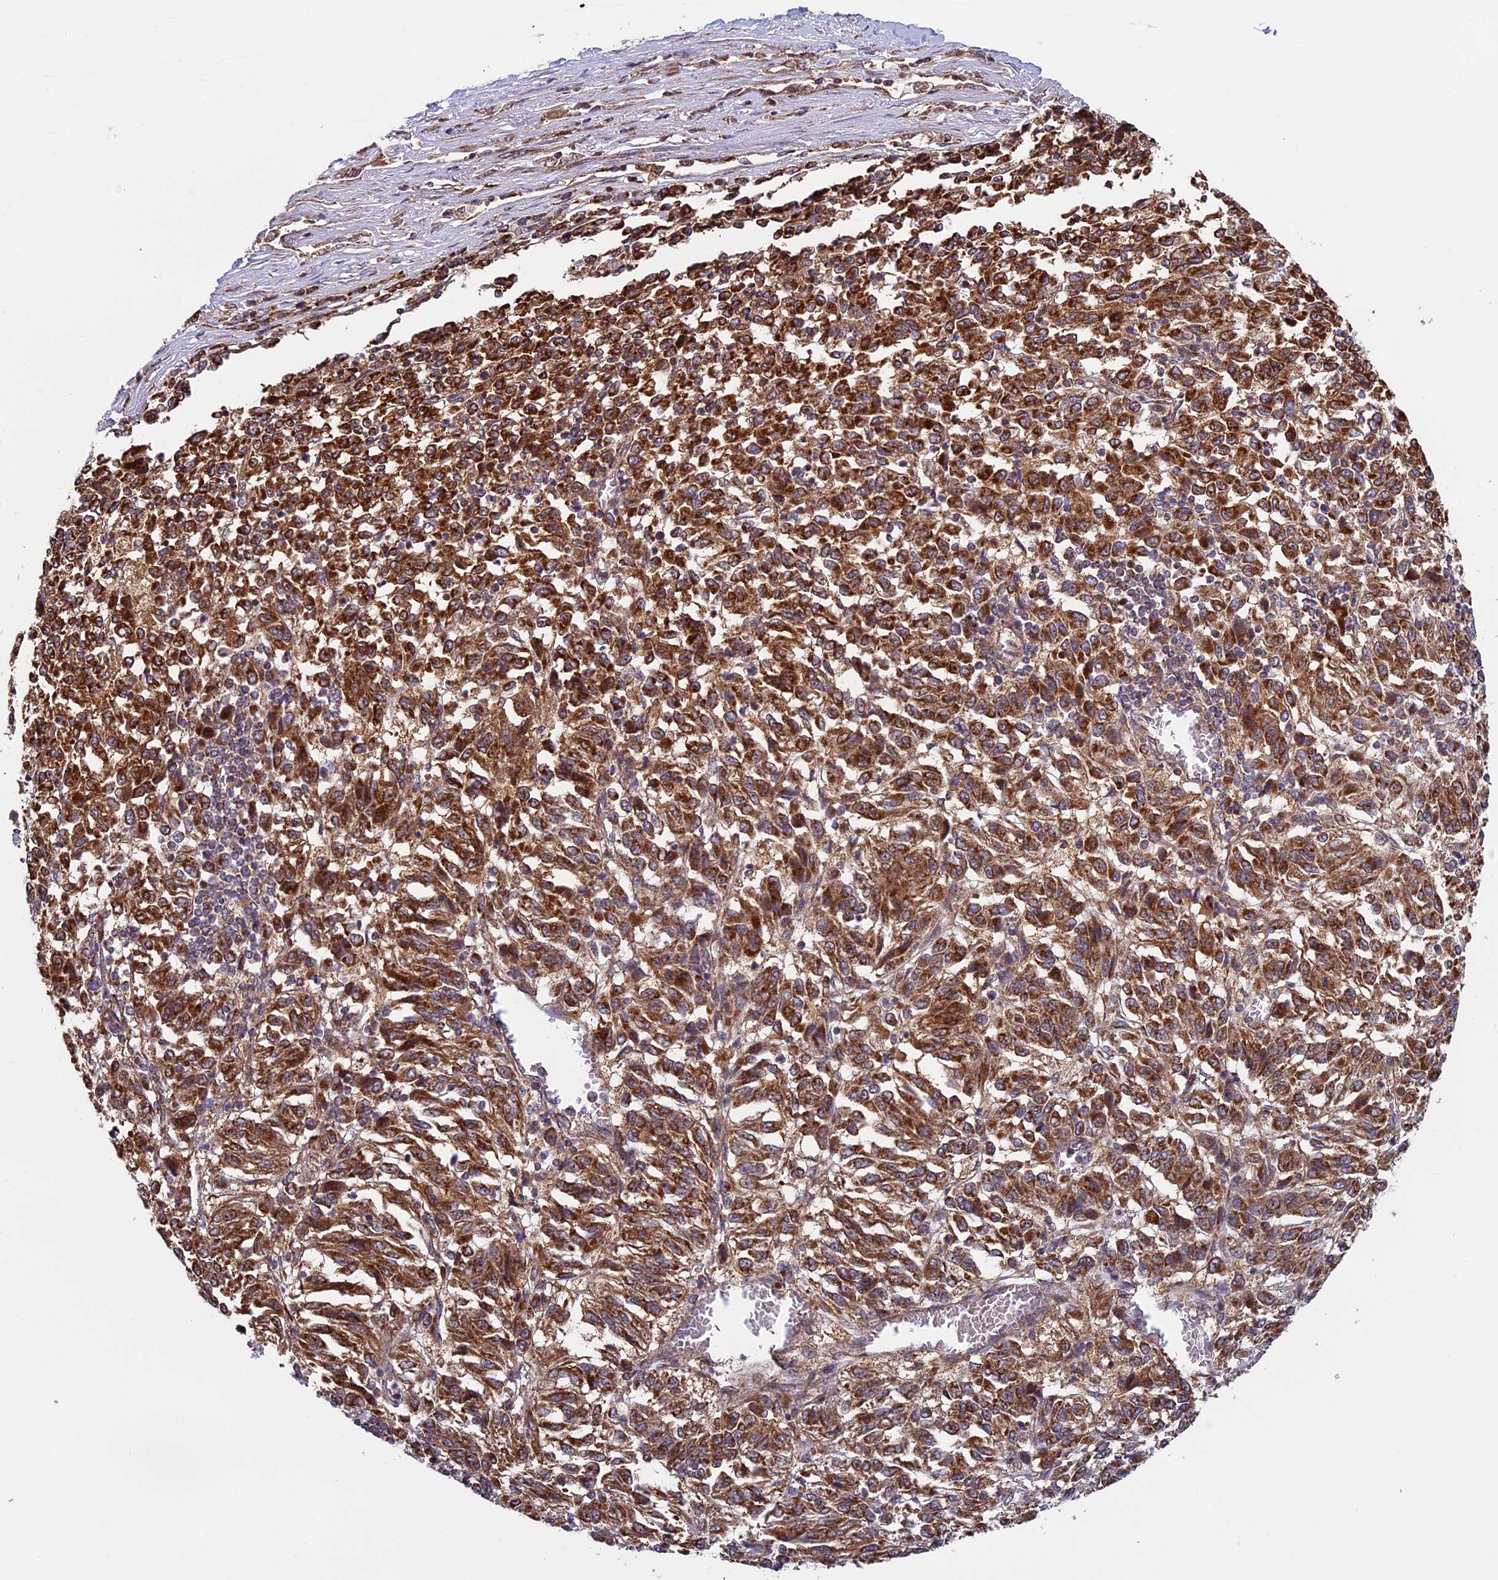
{"staining": {"intensity": "strong", "quantity": ">75%", "location": "cytoplasmic/membranous"}, "tissue": "melanoma", "cell_type": "Tumor cells", "image_type": "cancer", "snomed": [{"axis": "morphology", "description": "Malignant melanoma, Metastatic site"}, {"axis": "topography", "description": "Lung"}], "caption": "High-power microscopy captured an IHC histopathology image of malignant melanoma (metastatic site), revealing strong cytoplasmic/membranous expression in approximately >75% of tumor cells. Nuclei are stained in blue.", "gene": "CCDC8", "patient": {"sex": "male", "age": 64}}